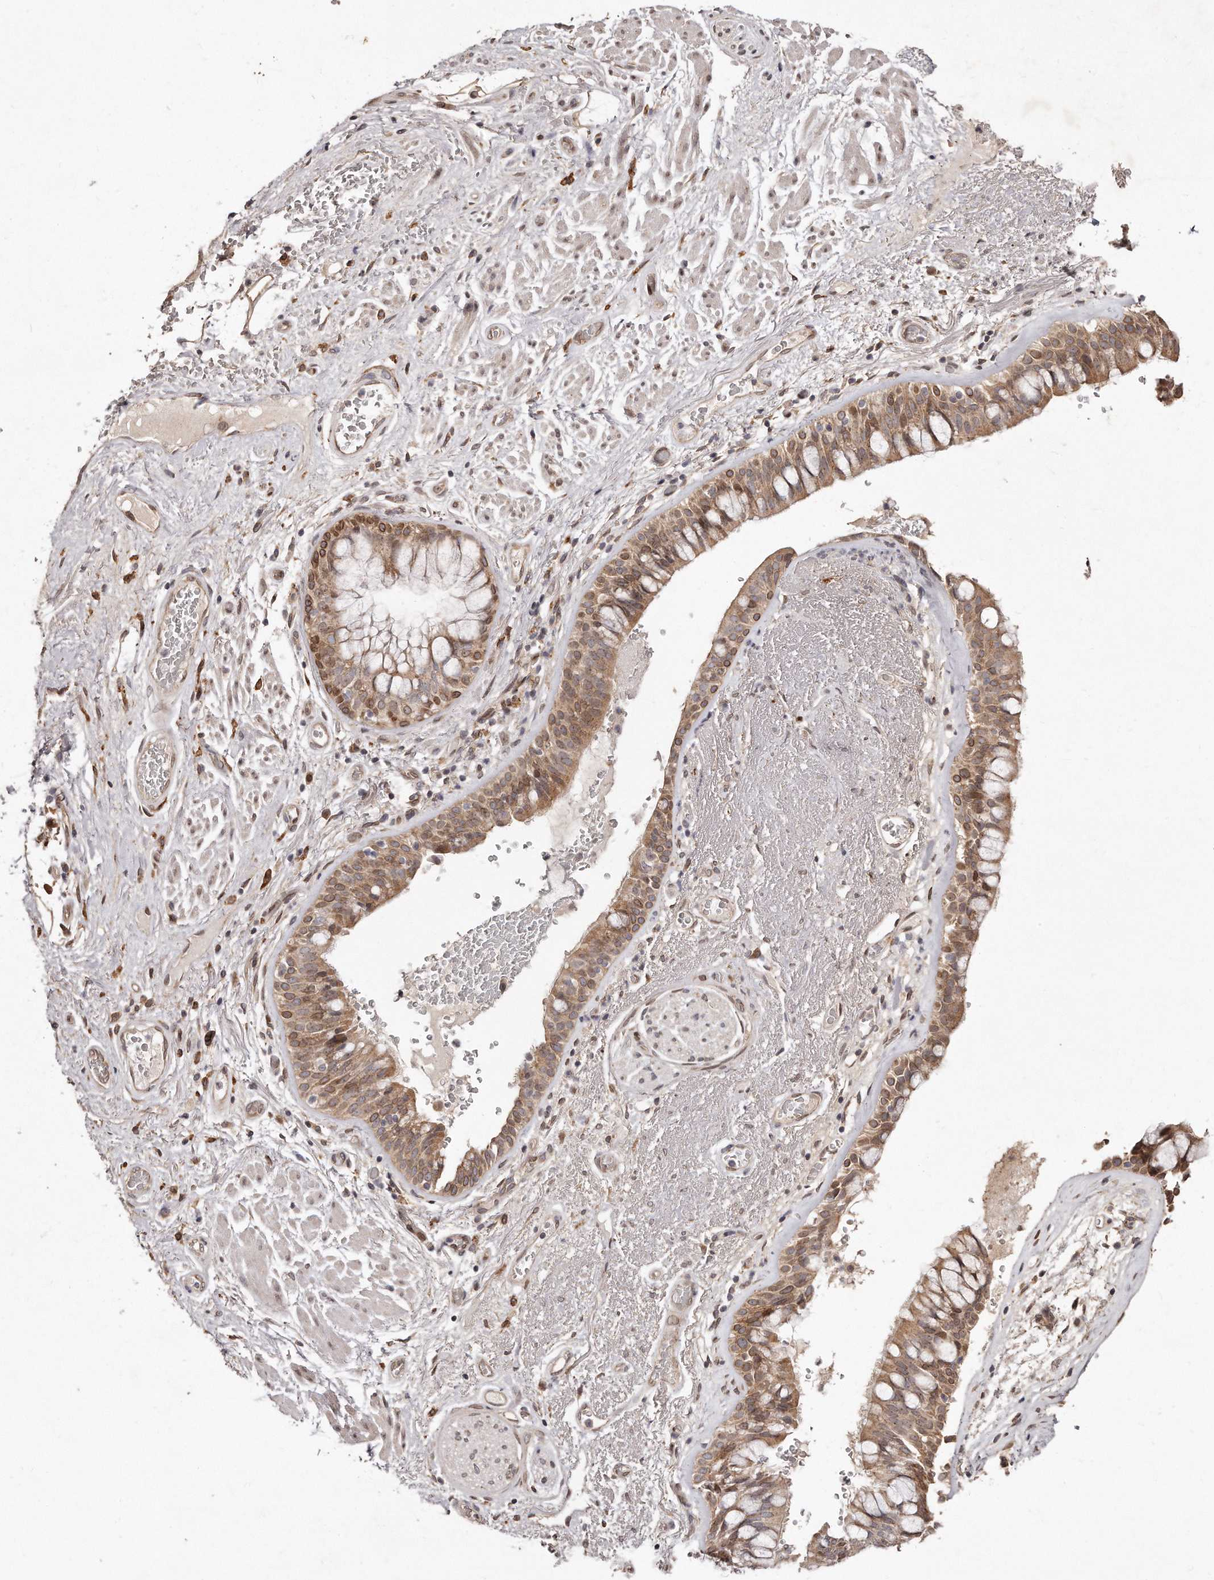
{"staining": {"intensity": "moderate", "quantity": "25%-75%", "location": "cytoplasmic/membranous"}, "tissue": "bronchus", "cell_type": "Respiratory epithelial cells", "image_type": "normal", "snomed": [{"axis": "morphology", "description": "Normal tissue, NOS"}, {"axis": "morphology", "description": "Squamous cell carcinoma, NOS"}, {"axis": "topography", "description": "Lymph node"}, {"axis": "topography", "description": "Bronchus"}, {"axis": "topography", "description": "Lung"}], "caption": "Unremarkable bronchus was stained to show a protein in brown. There is medium levels of moderate cytoplasmic/membranous expression in about 25%-75% of respiratory epithelial cells. (Stains: DAB in brown, nuclei in blue, Microscopy: brightfield microscopy at high magnification).", "gene": "HASPIN", "patient": {"sex": "male", "age": 66}}